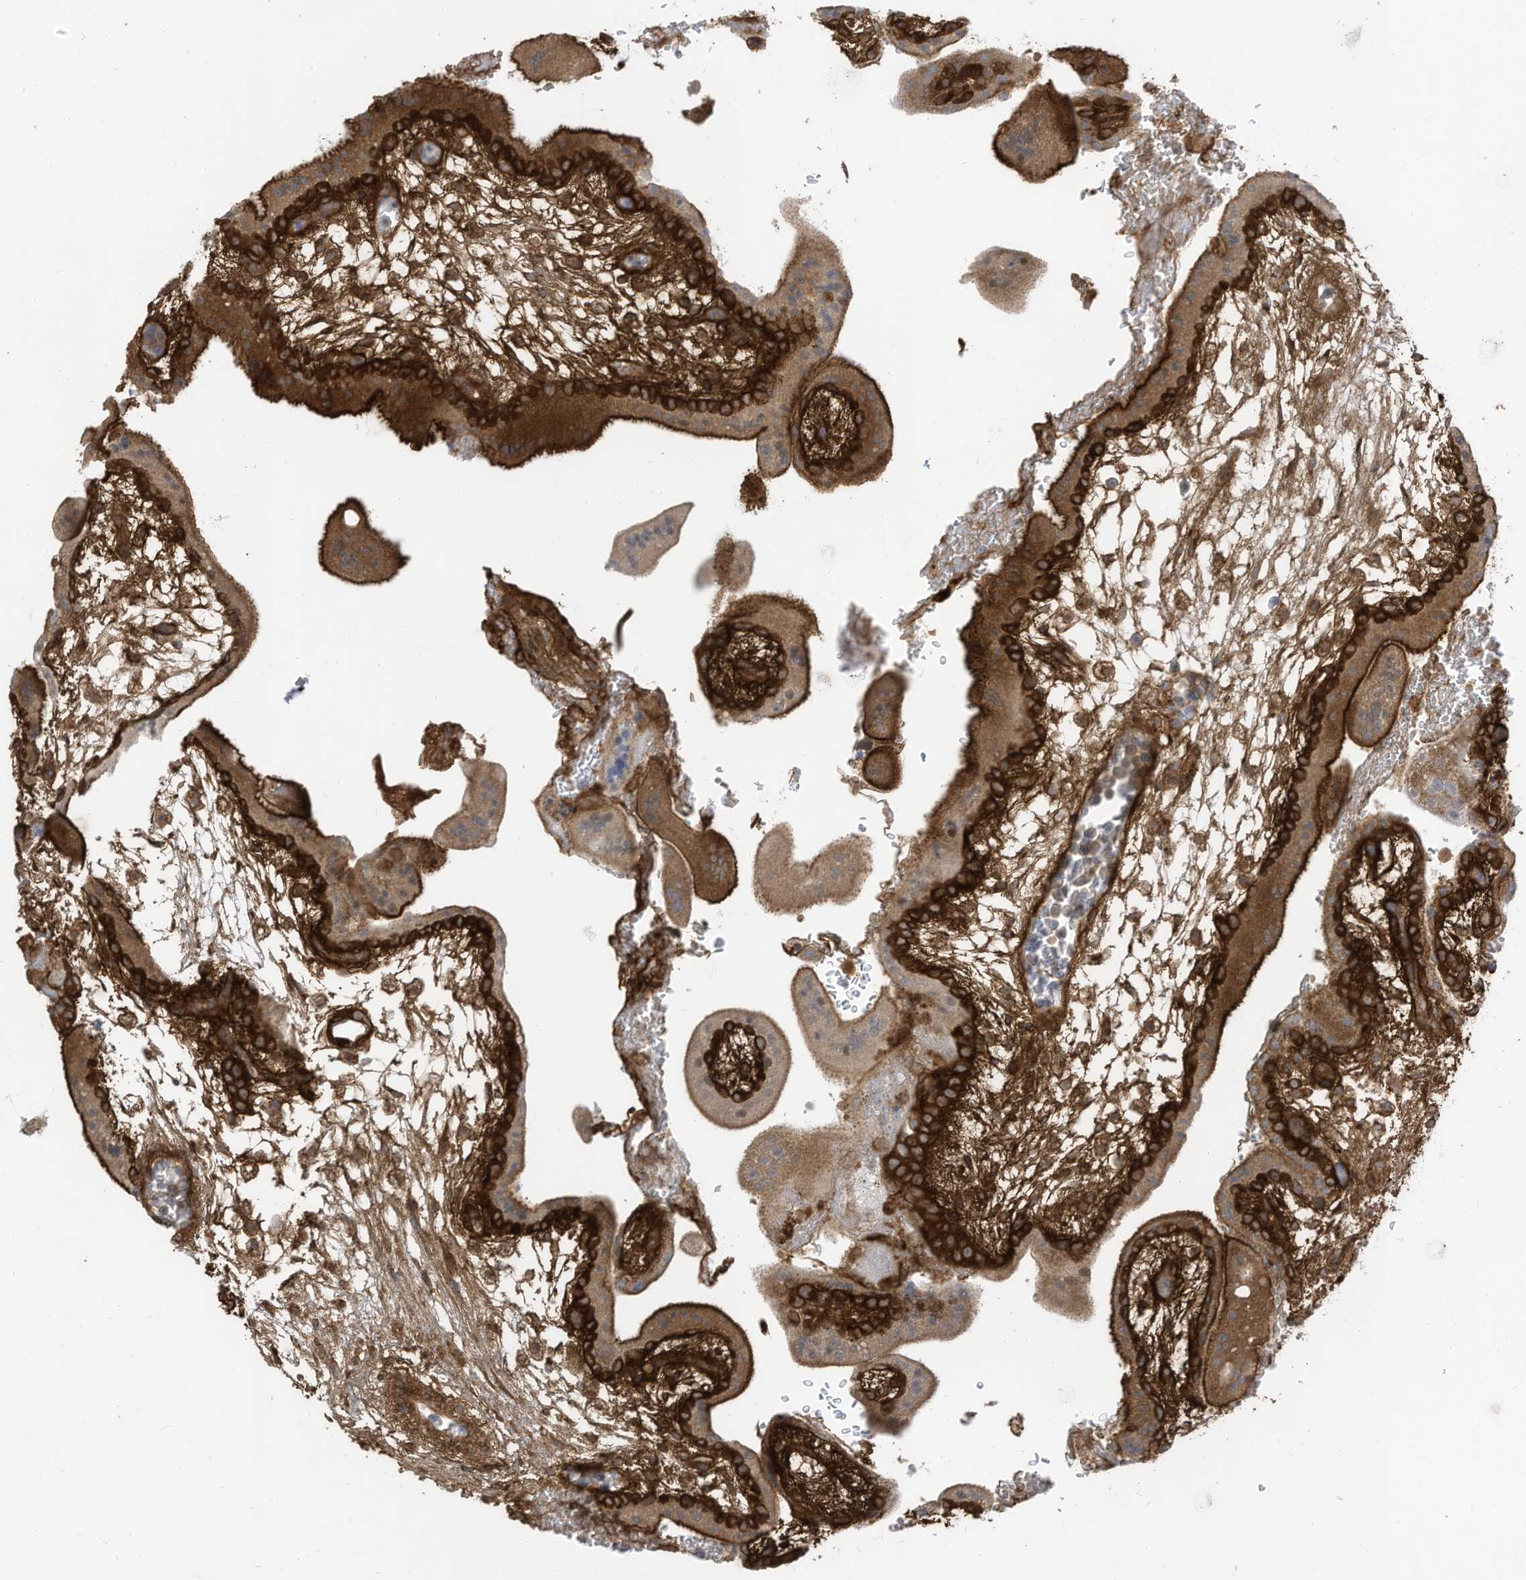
{"staining": {"intensity": "strong", "quantity": "25%-75%", "location": "cytoplasmic/membranous"}, "tissue": "placenta", "cell_type": "Trophoblastic cells", "image_type": "normal", "snomed": [{"axis": "morphology", "description": "Normal tissue, NOS"}, {"axis": "topography", "description": "Placenta"}], "caption": "Protein staining of normal placenta shows strong cytoplasmic/membranous staining in about 25%-75% of trophoblastic cells. The staining was performed using DAB (3,3'-diaminobenzidine), with brown indicating positive protein expression. Nuclei are stained blue with hematoxylin.", "gene": "REPS1", "patient": {"sex": "female", "age": 35}}